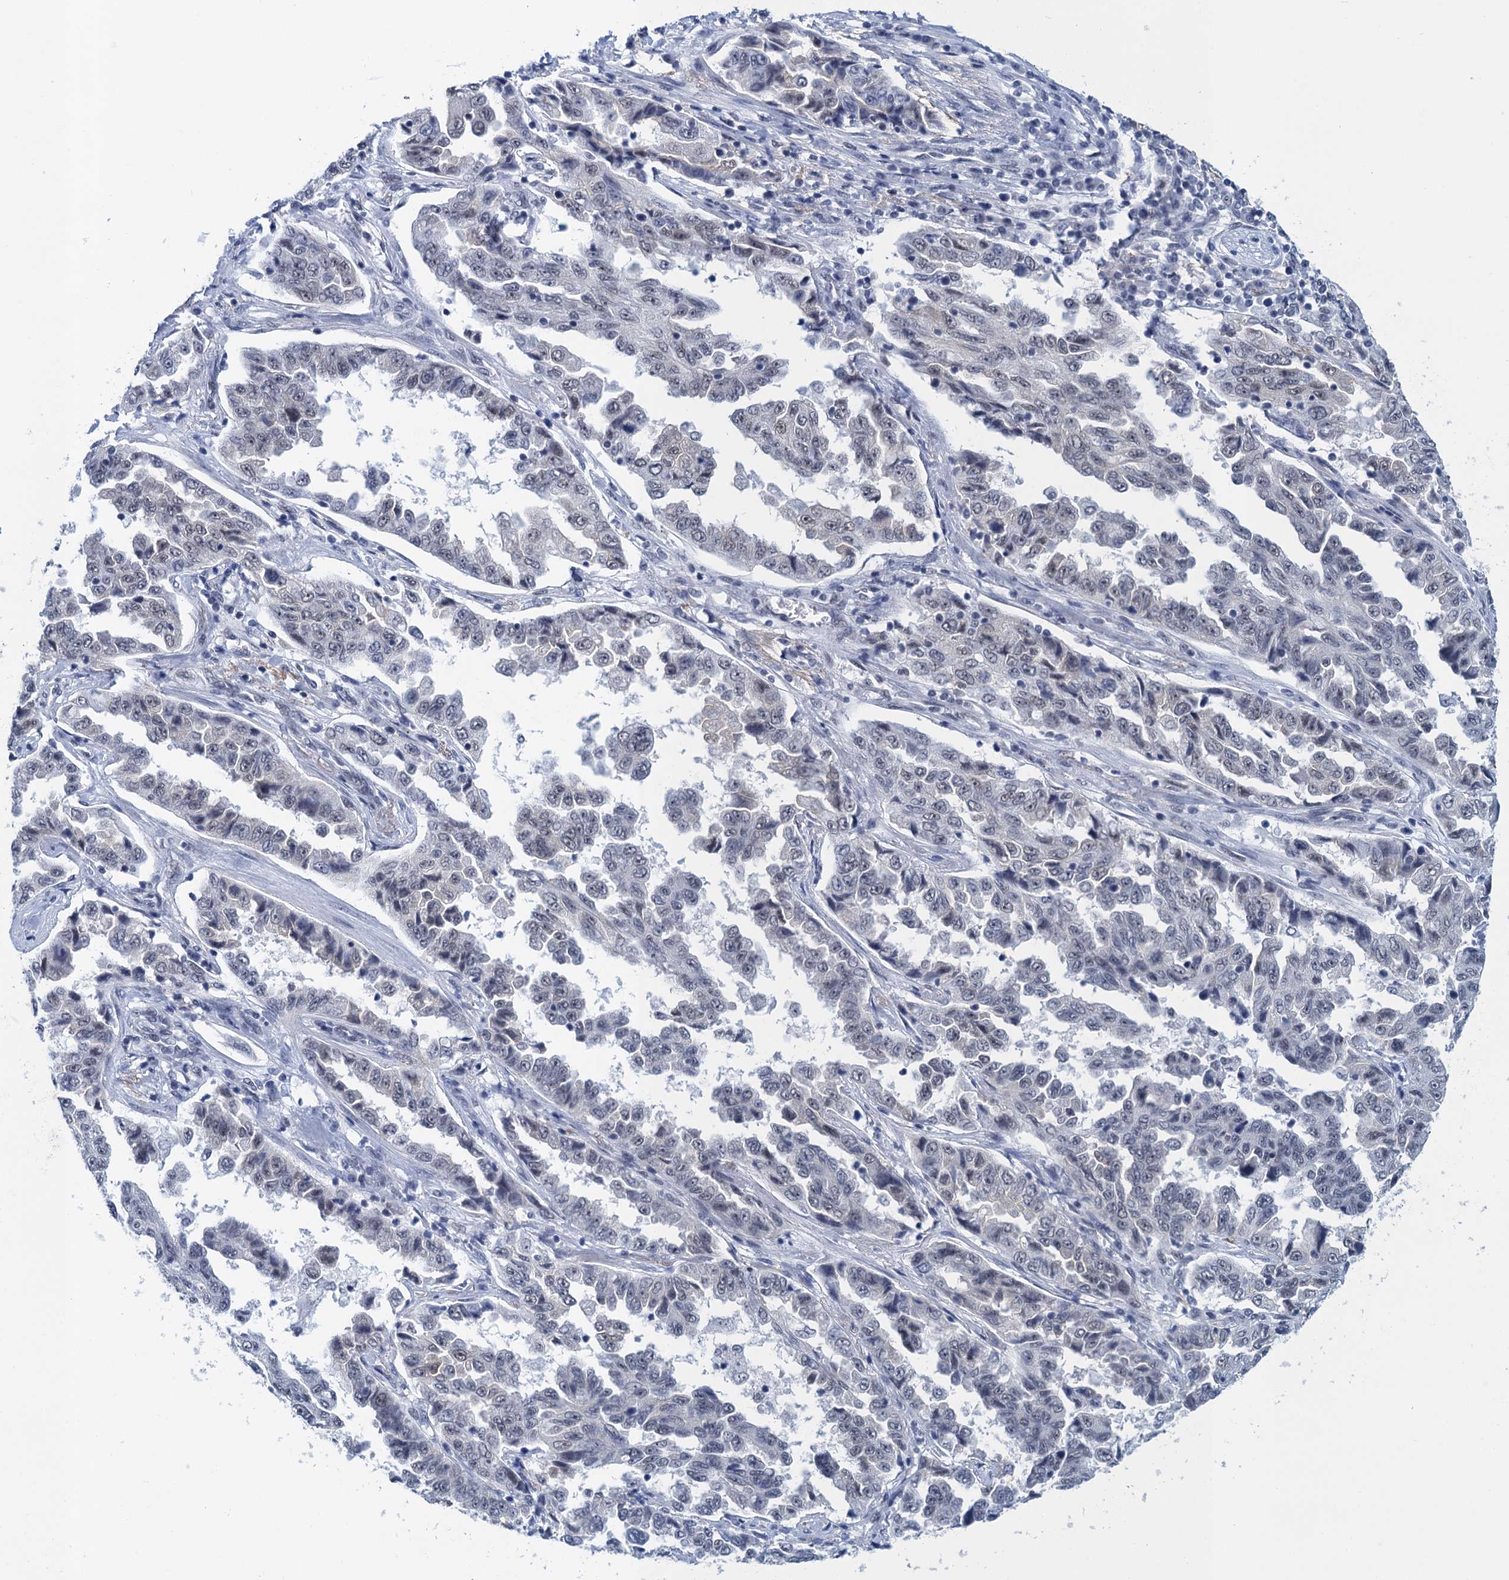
{"staining": {"intensity": "negative", "quantity": "none", "location": "none"}, "tissue": "lung cancer", "cell_type": "Tumor cells", "image_type": "cancer", "snomed": [{"axis": "morphology", "description": "Adenocarcinoma, NOS"}, {"axis": "topography", "description": "Lung"}], "caption": "IHC histopathology image of human lung cancer stained for a protein (brown), which exhibits no positivity in tumor cells.", "gene": "EPS8L1", "patient": {"sex": "female", "age": 51}}